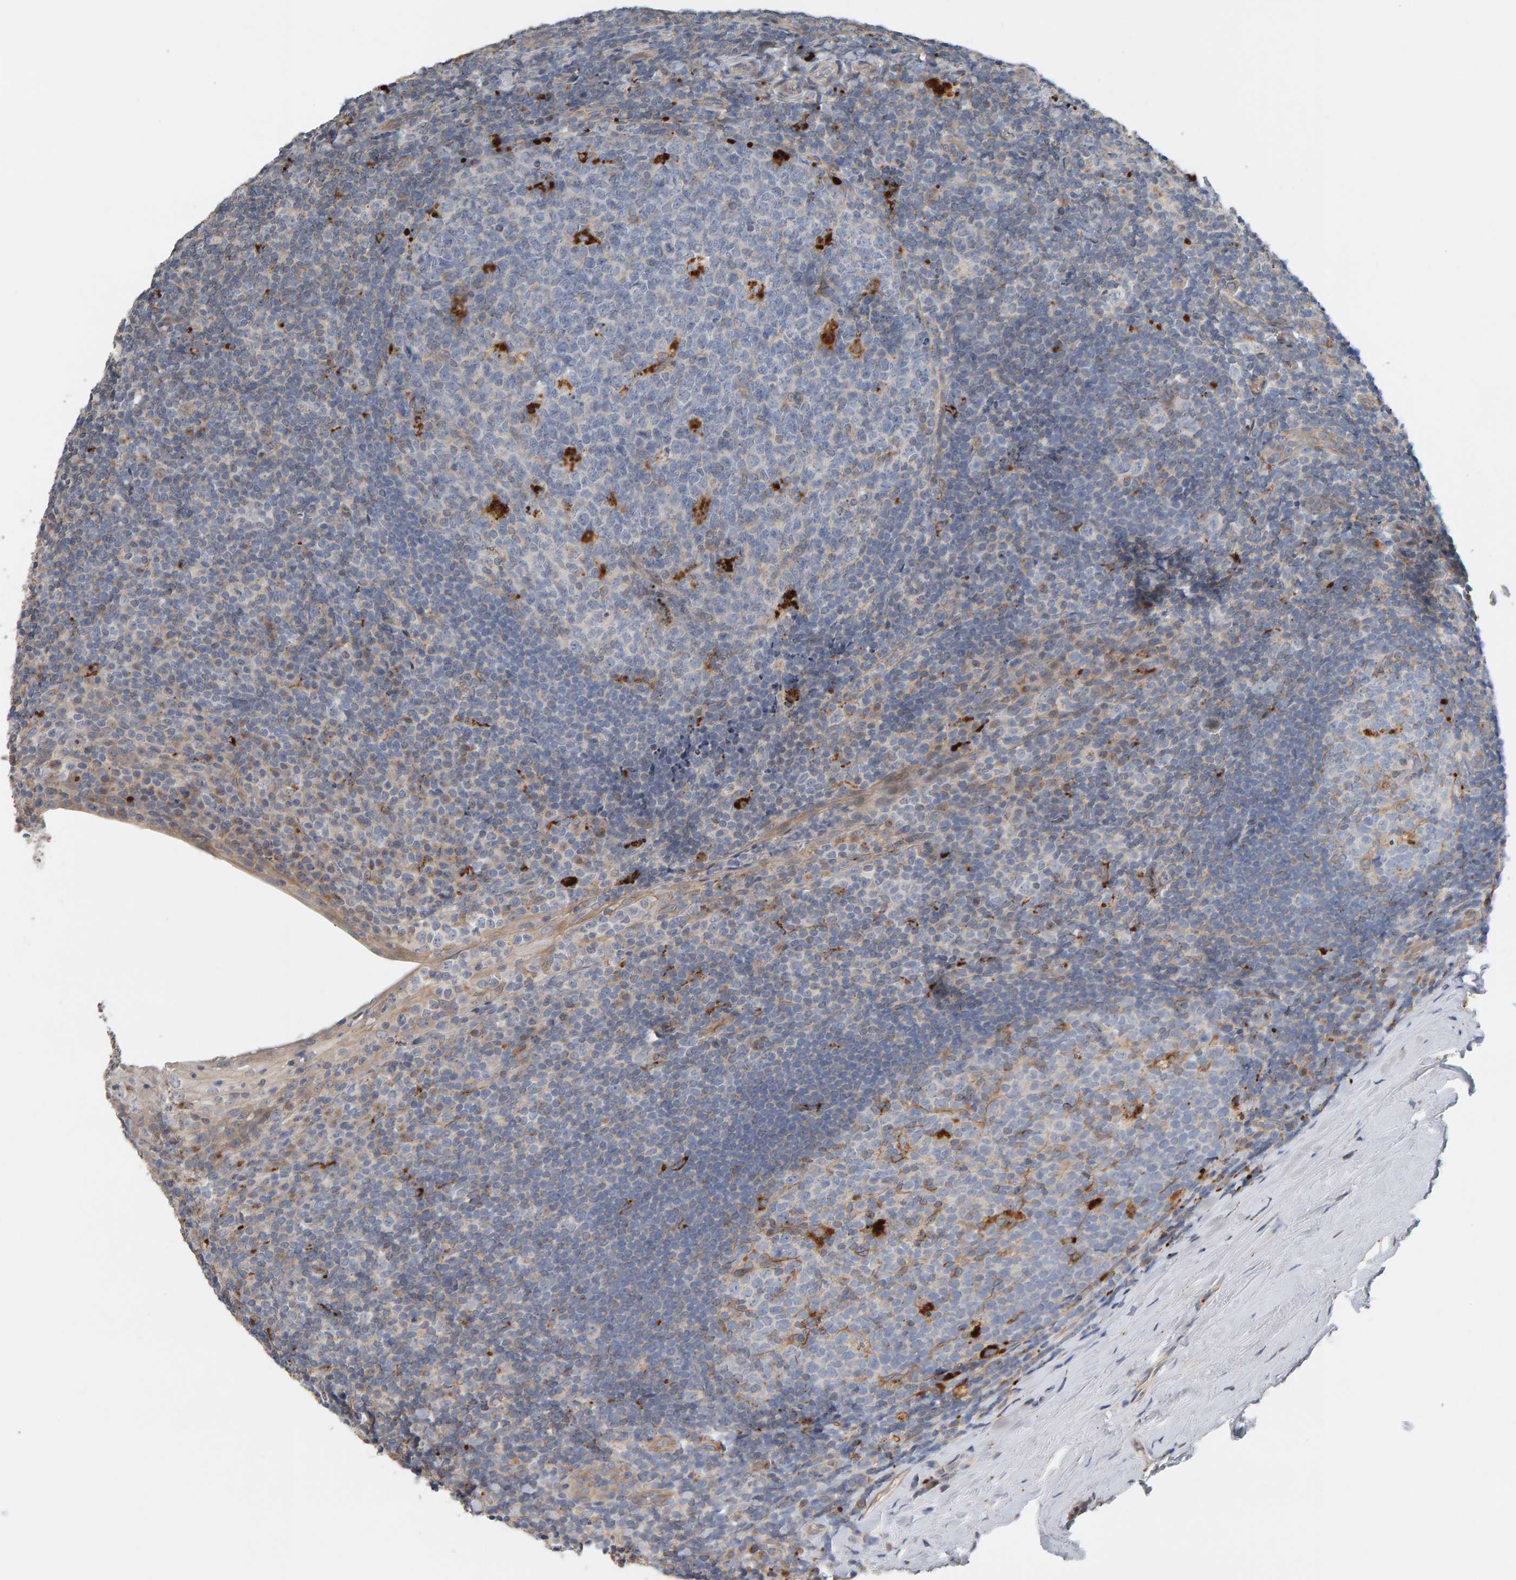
{"staining": {"intensity": "strong", "quantity": "<25%", "location": "cytoplasmic/membranous"}, "tissue": "tonsil", "cell_type": "Germinal center cells", "image_type": "normal", "snomed": [{"axis": "morphology", "description": "Normal tissue, NOS"}, {"axis": "topography", "description": "Tonsil"}], "caption": "This image shows benign tonsil stained with IHC to label a protein in brown. The cytoplasmic/membranous of germinal center cells show strong positivity for the protein. Nuclei are counter-stained blue.", "gene": "IPPK", "patient": {"sex": "male", "age": 37}}